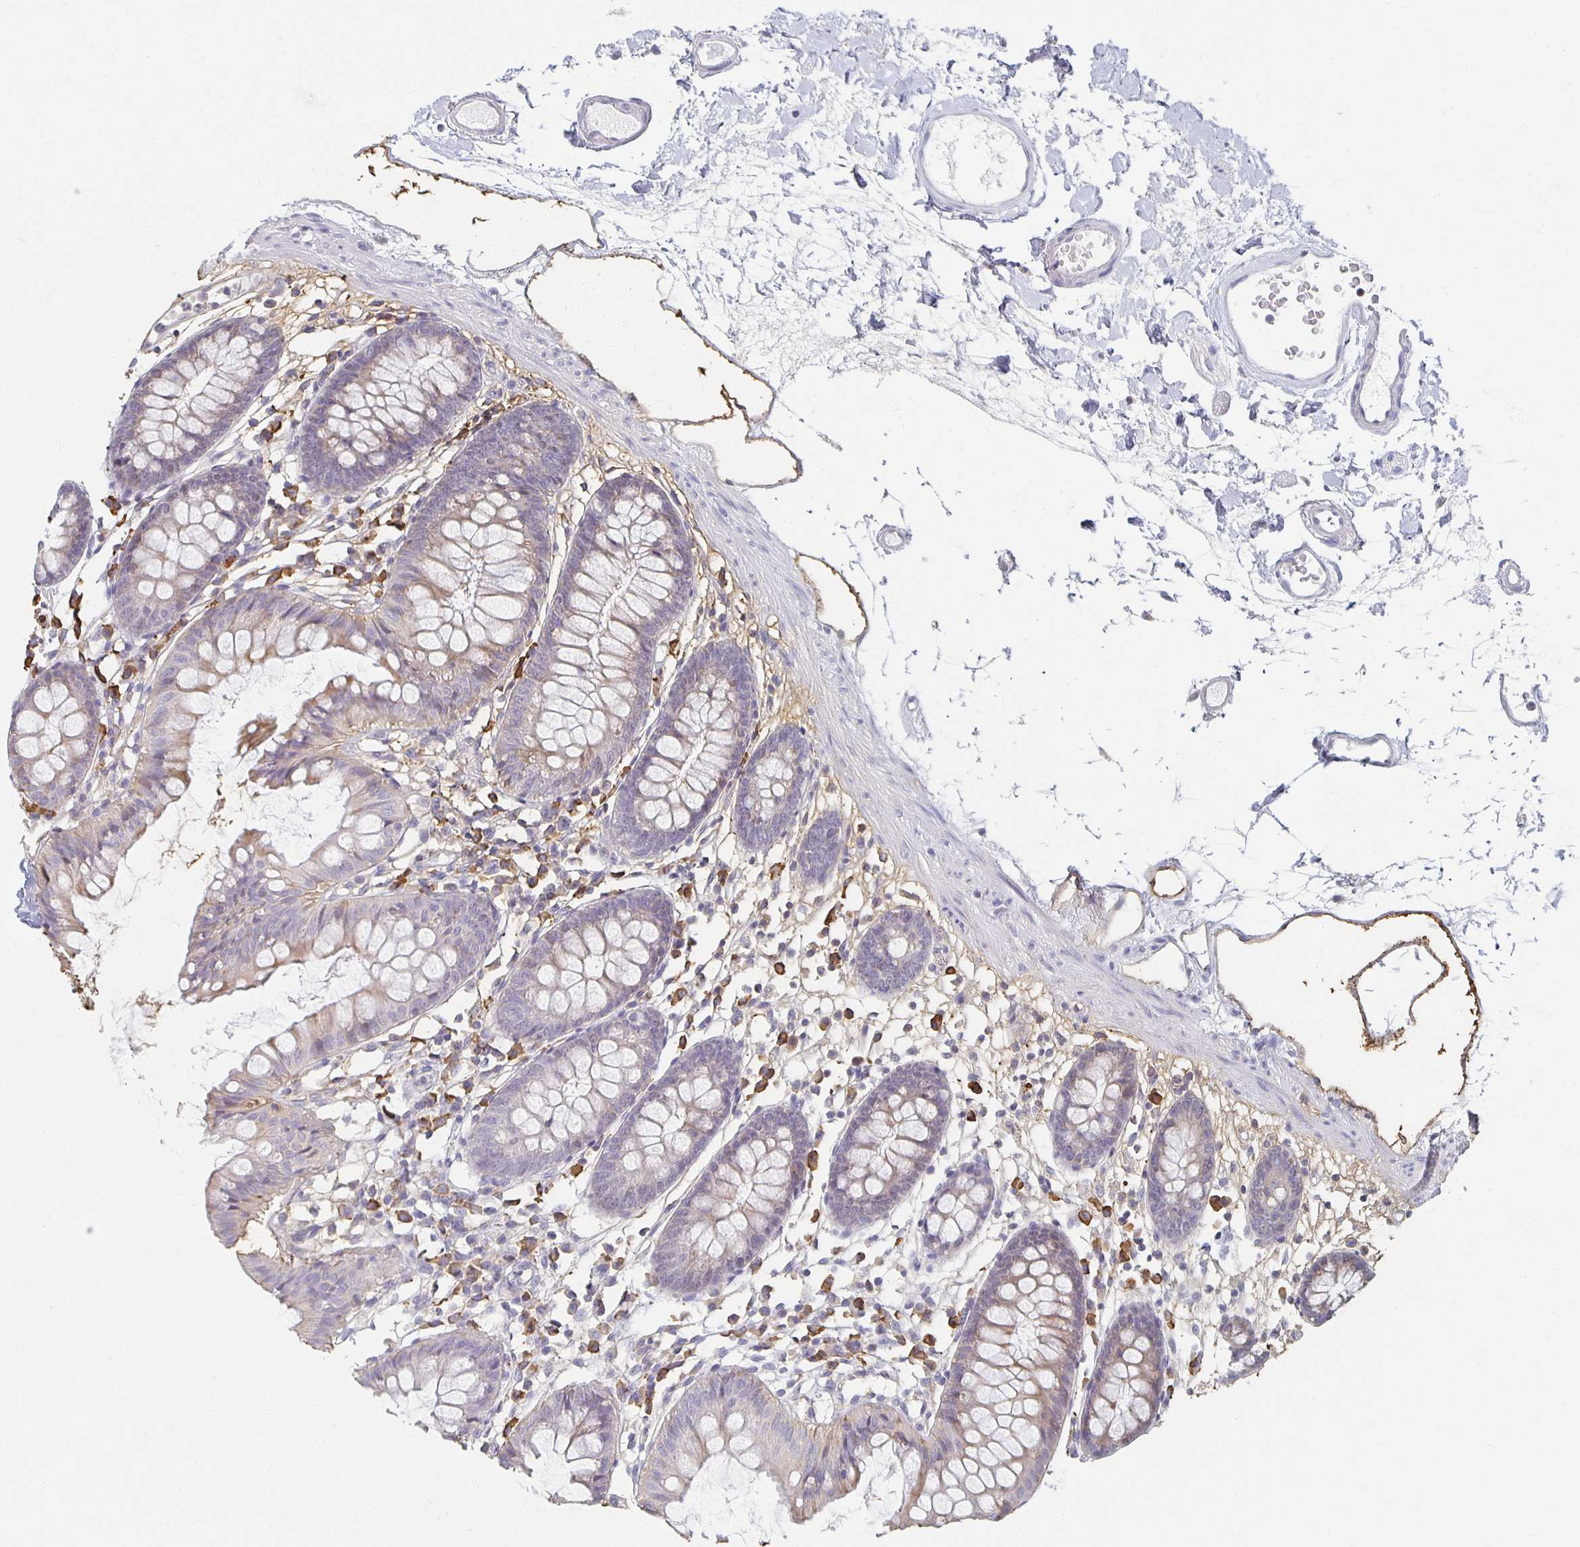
{"staining": {"intensity": "negative", "quantity": "none", "location": "none"}, "tissue": "colon", "cell_type": "Endothelial cells", "image_type": "normal", "snomed": [{"axis": "morphology", "description": "Normal tissue, NOS"}, {"axis": "topography", "description": "Colon"}], "caption": "High magnification brightfield microscopy of benign colon stained with DAB (3,3'-diaminobenzidine) (brown) and counterstained with hematoxylin (blue): endothelial cells show no significant positivity. (Brightfield microscopy of DAB (3,3'-diaminobenzidine) immunohistochemistry at high magnification).", "gene": "ZNF692", "patient": {"sex": "female", "age": 84}}